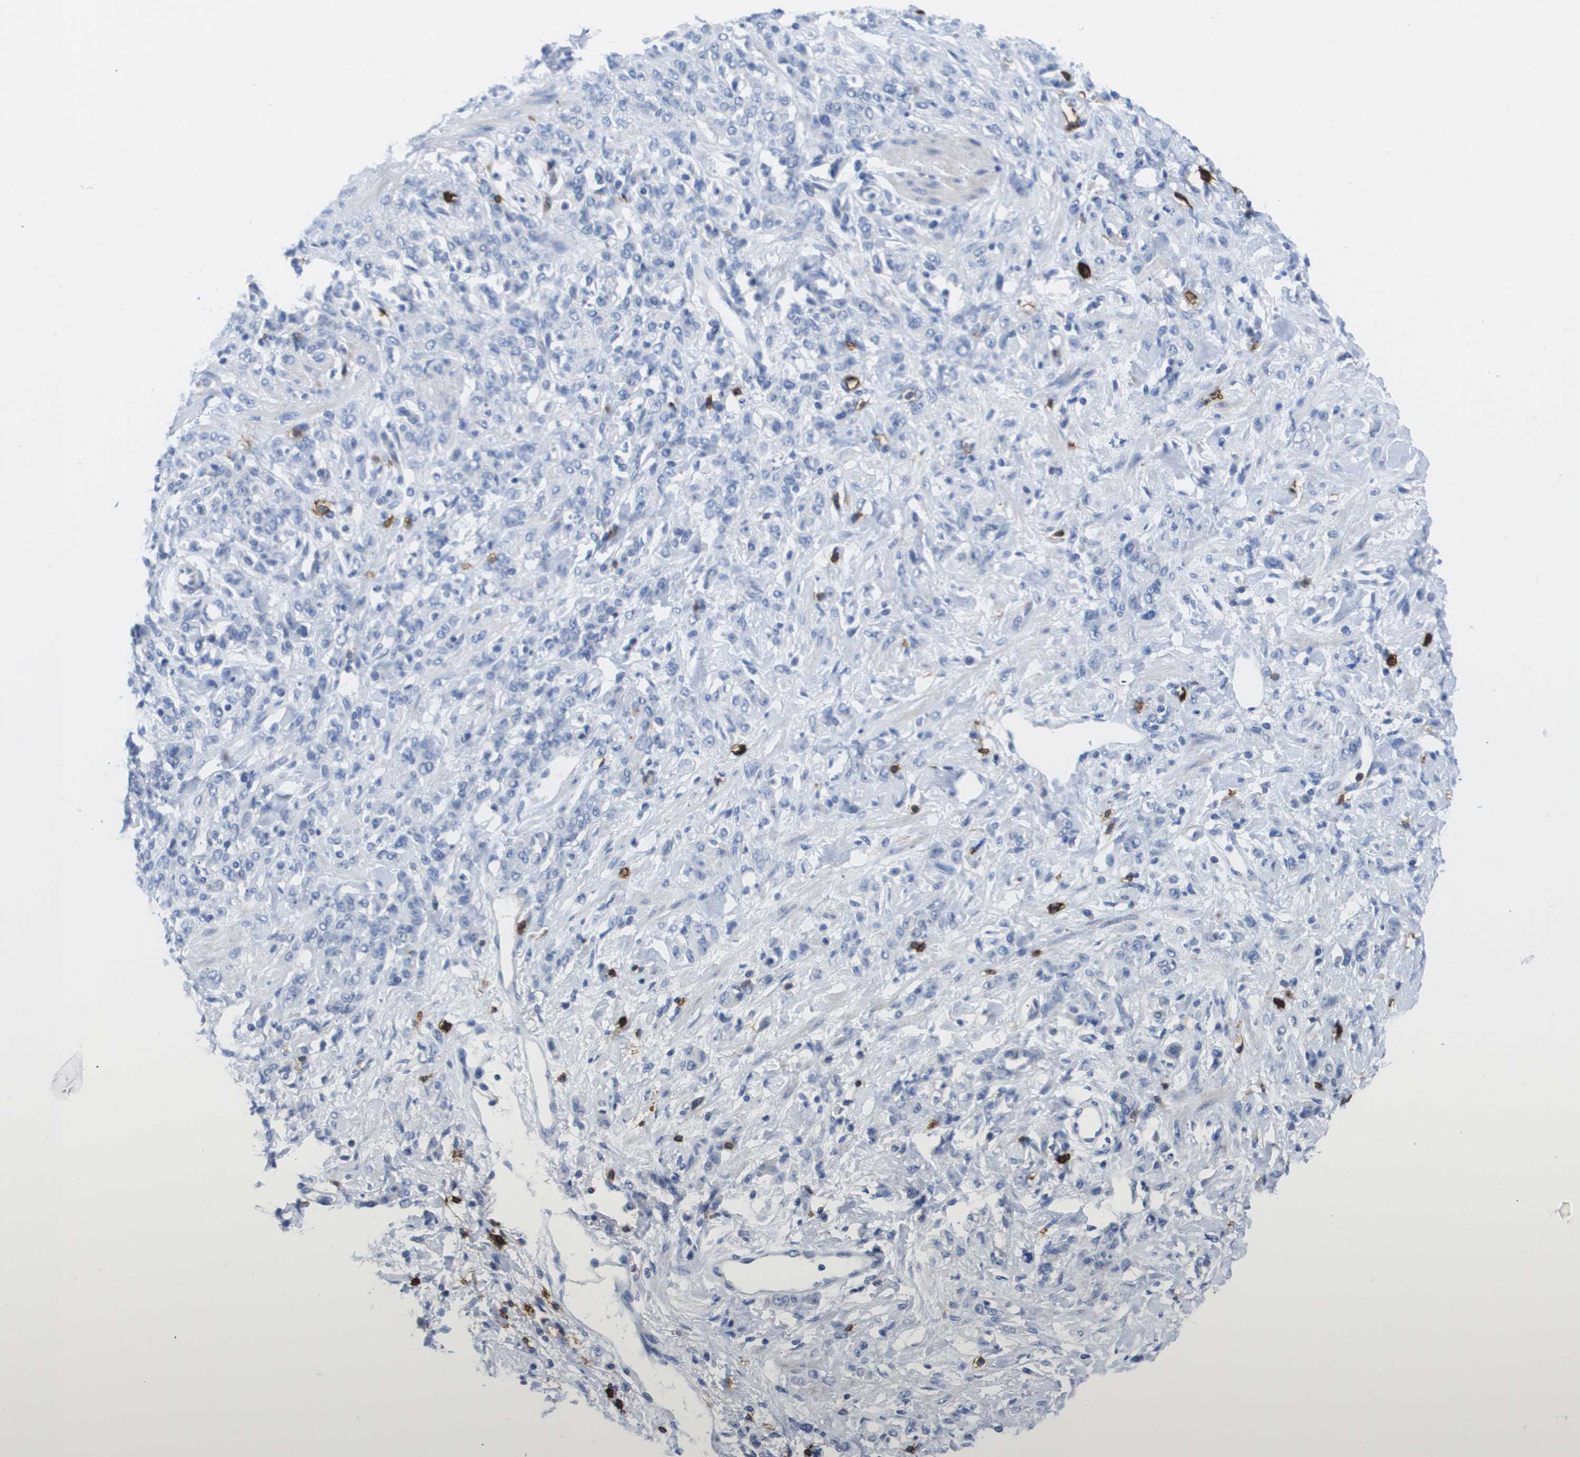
{"staining": {"intensity": "negative", "quantity": "none", "location": "none"}, "tissue": "stomach cancer", "cell_type": "Tumor cells", "image_type": "cancer", "snomed": [{"axis": "morphology", "description": "Normal tissue, NOS"}, {"axis": "morphology", "description": "Adenocarcinoma, NOS"}, {"axis": "topography", "description": "Stomach"}], "caption": "Human stomach adenocarcinoma stained for a protein using IHC reveals no staining in tumor cells.", "gene": "MS4A1", "patient": {"sex": "male", "age": 82}}